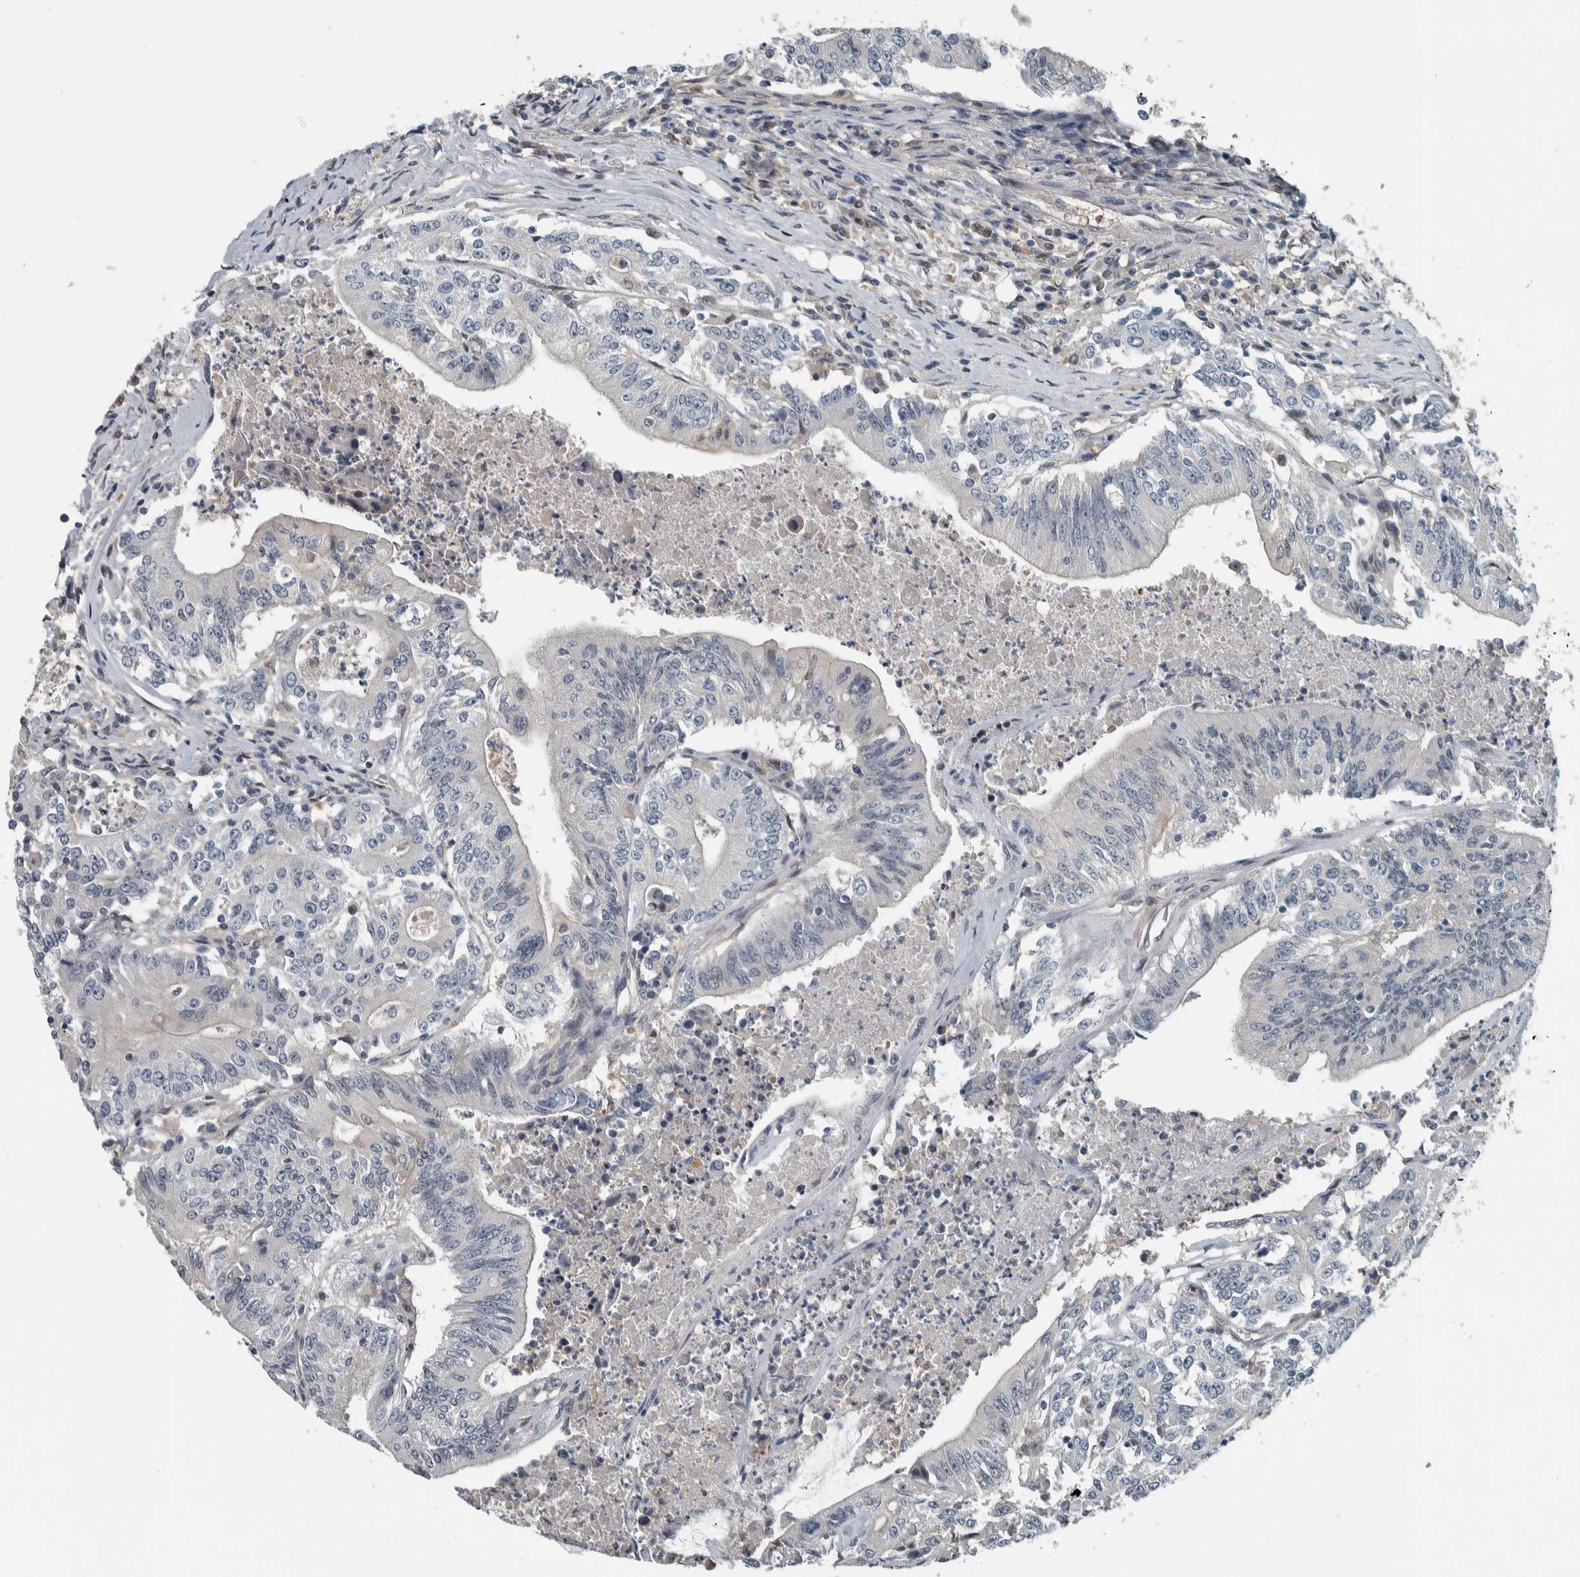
{"staining": {"intensity": "negative", "quantity": "none", "location": "none"}, "tissue": "colorectal cancer", "cell_type": "Tumor cells", "image_type": "cancer", "snomed": [{"axis": "morphology", "description": "Adenocarcinoma, NOS"}, {"axis": "topography", "description": "Colon"}], "caption": "Colorectal cancer (adenocarcinoma) was stained to show a protein in brown. There is no significant positivity in tumor cells.", "gene": "ALAD", "patient": {"sex": "female", "age": 77}}